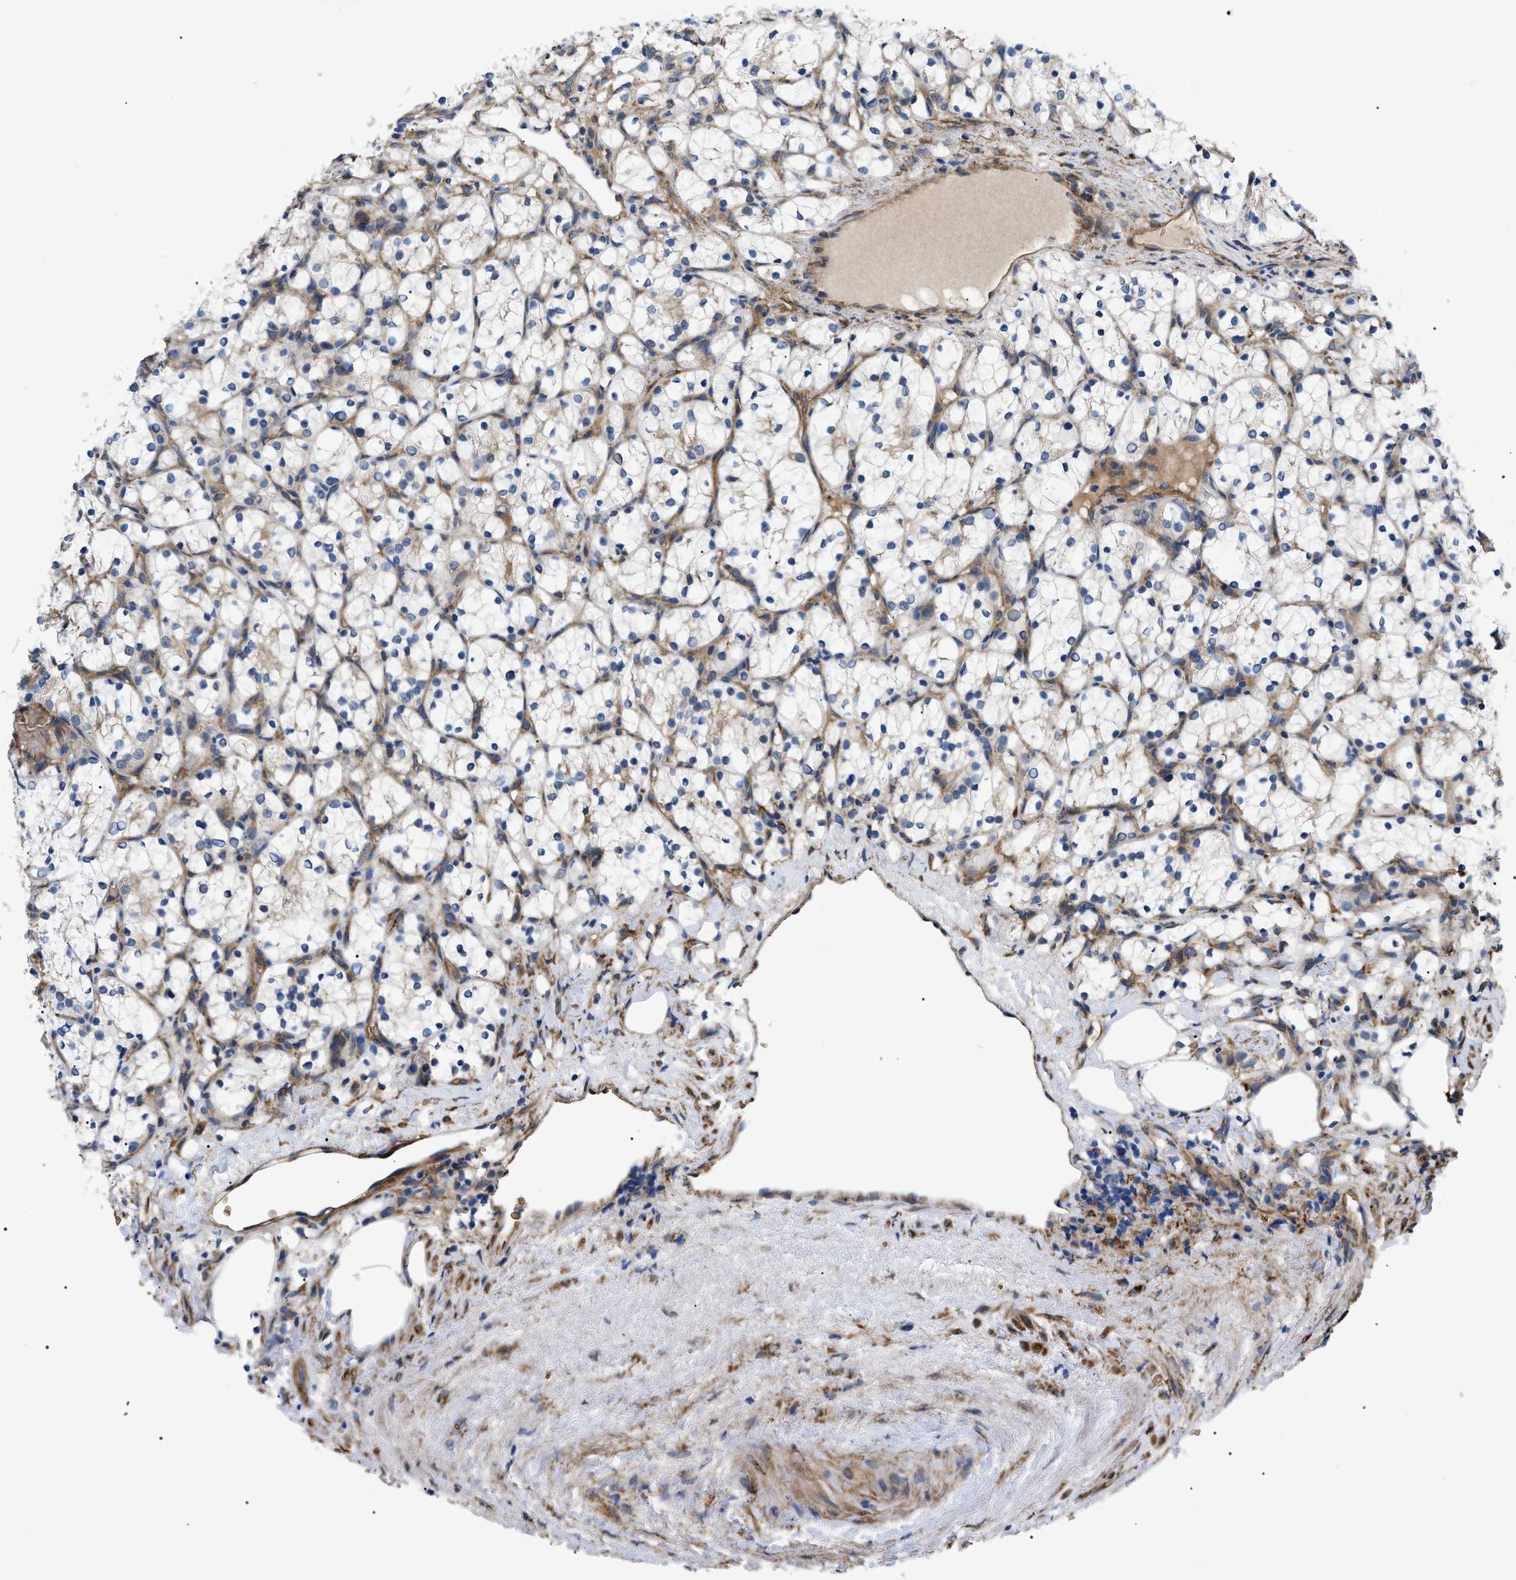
{"staining": {"intensity": "weak", "quantity": "25%-75%", "location": "cytoplasmic/membranous"}, "tissue": "renal cancer", "cell_type": "Tumor cells", "image_type": "cancer", "snomed": [{"axis": "morphology", "description": "Adenocarcinoma, NOS"}, {"axis": "topography", "description": "Kidney"}], "caption": "Immunohistochemistry (IHC) staining of adenocarcinoma (renal), which shows low levels of weak cytoplasmic/membranous staining in about 25%-75% of tumor cells indicating weak cytoplasmic/membranous protein expression. The staining was performed using DAB (3,3'-diaminobenzidine) (brown) for protein detection and nuclei were counterstained in hematoxylin (blue).", "gene": "MYO10", "patient": {"sex": "female", "age": 69}}